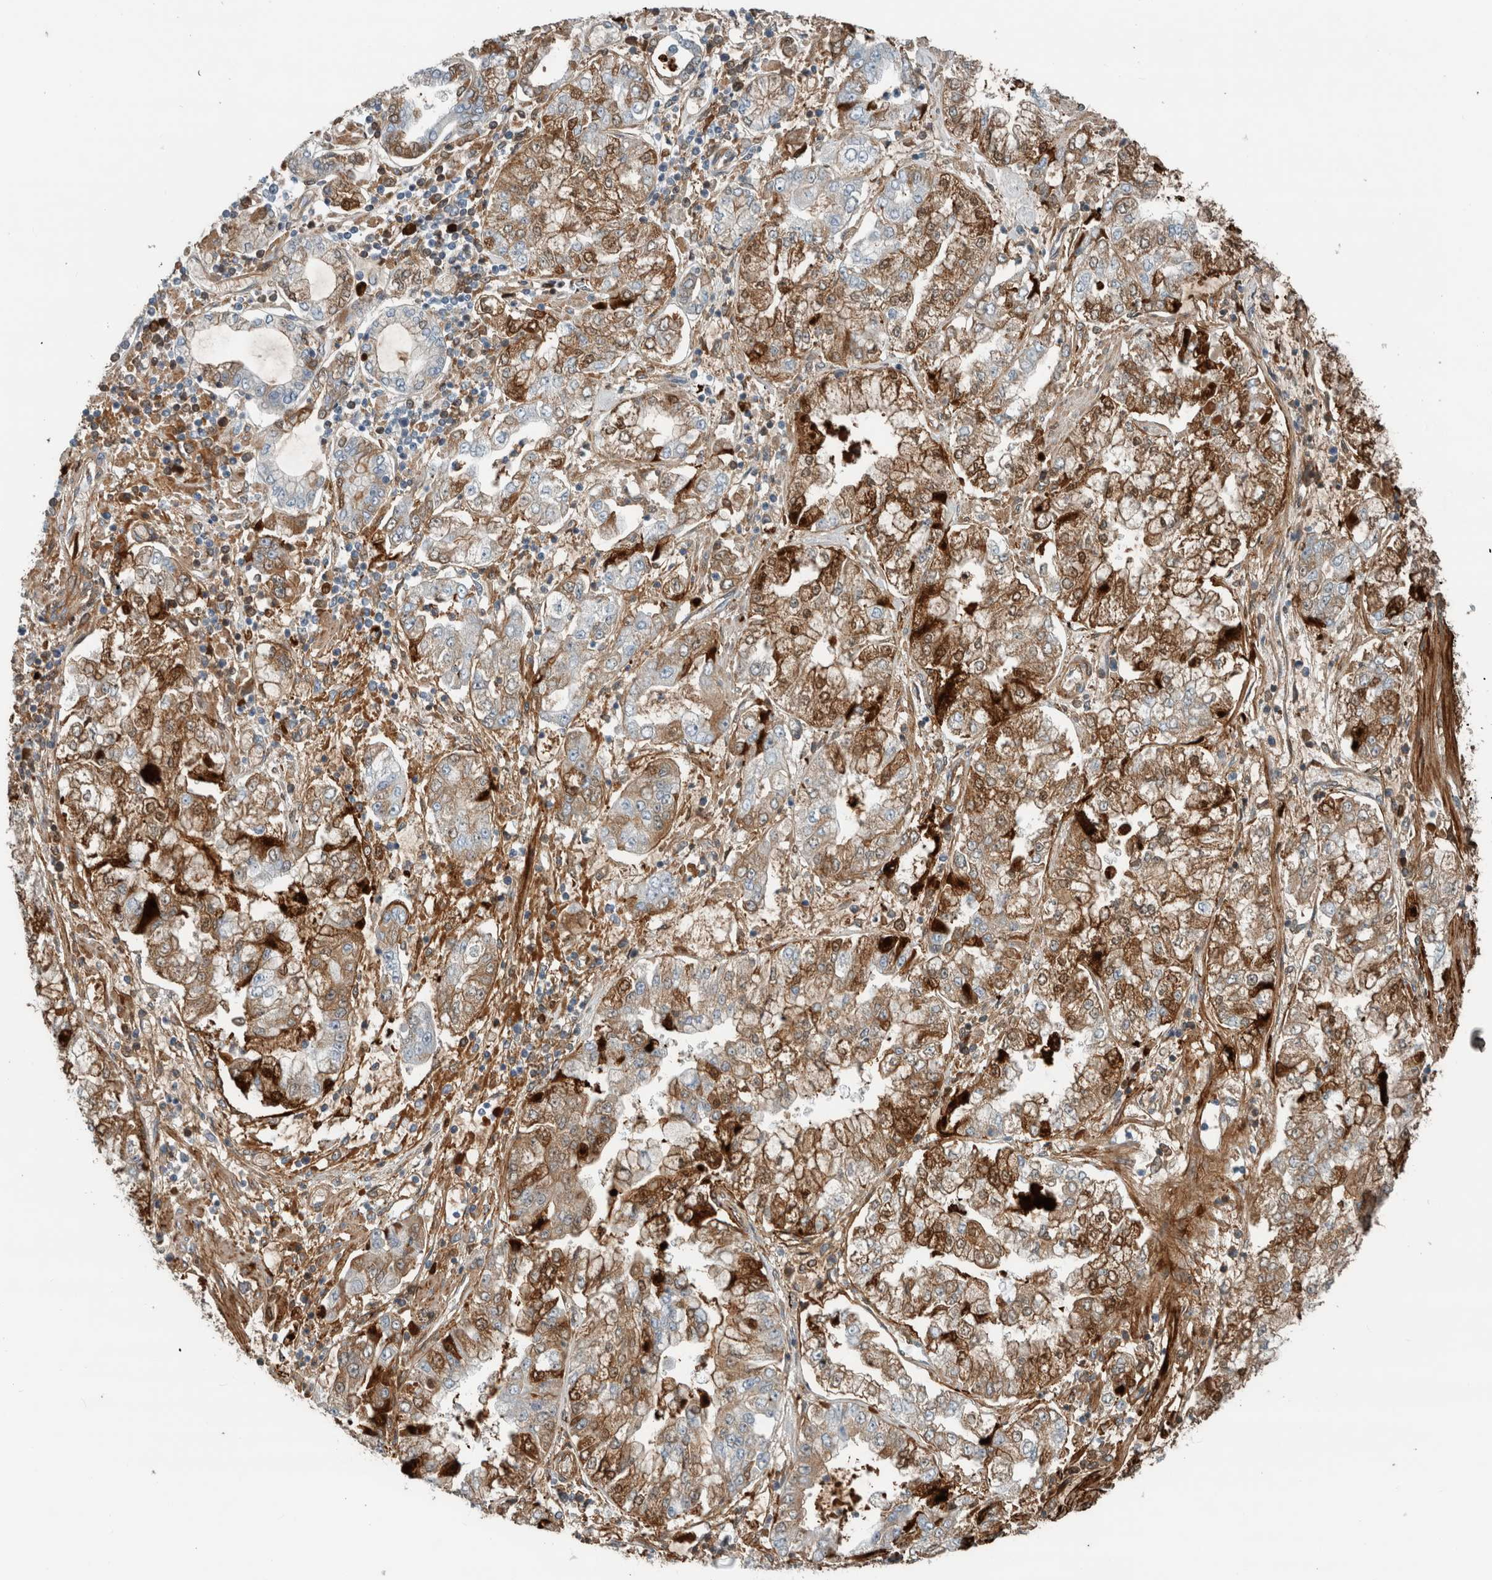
{"staining": {"intensity": "moderate", "quantity": "25%-75%", "location": "cytoplasmic/membranous,nuclear"}, "tissue": "stomach cancer", "cell_type": "Tumor cells", "image_type": "cancer", "snomed": [{"axis": "morphology", "description": "Adenocarcinoma, NOS"}, {"axis": "topography", "description": "Stomach"}], "caption": "Protein staining by immunohistochemistry reveals moderate cytoplasmic/membranous and nuclear staining in about 25%-75% of tumor cells in stomach adenocarcinoma. (Stains: DAB (3,3'-diaminobenzidine) in brown, nuclei in blue, Microscopy: brightfield microscopy at high magnification).", "gene": "FN1", "patient": {"sex": "male", "age": 76}}